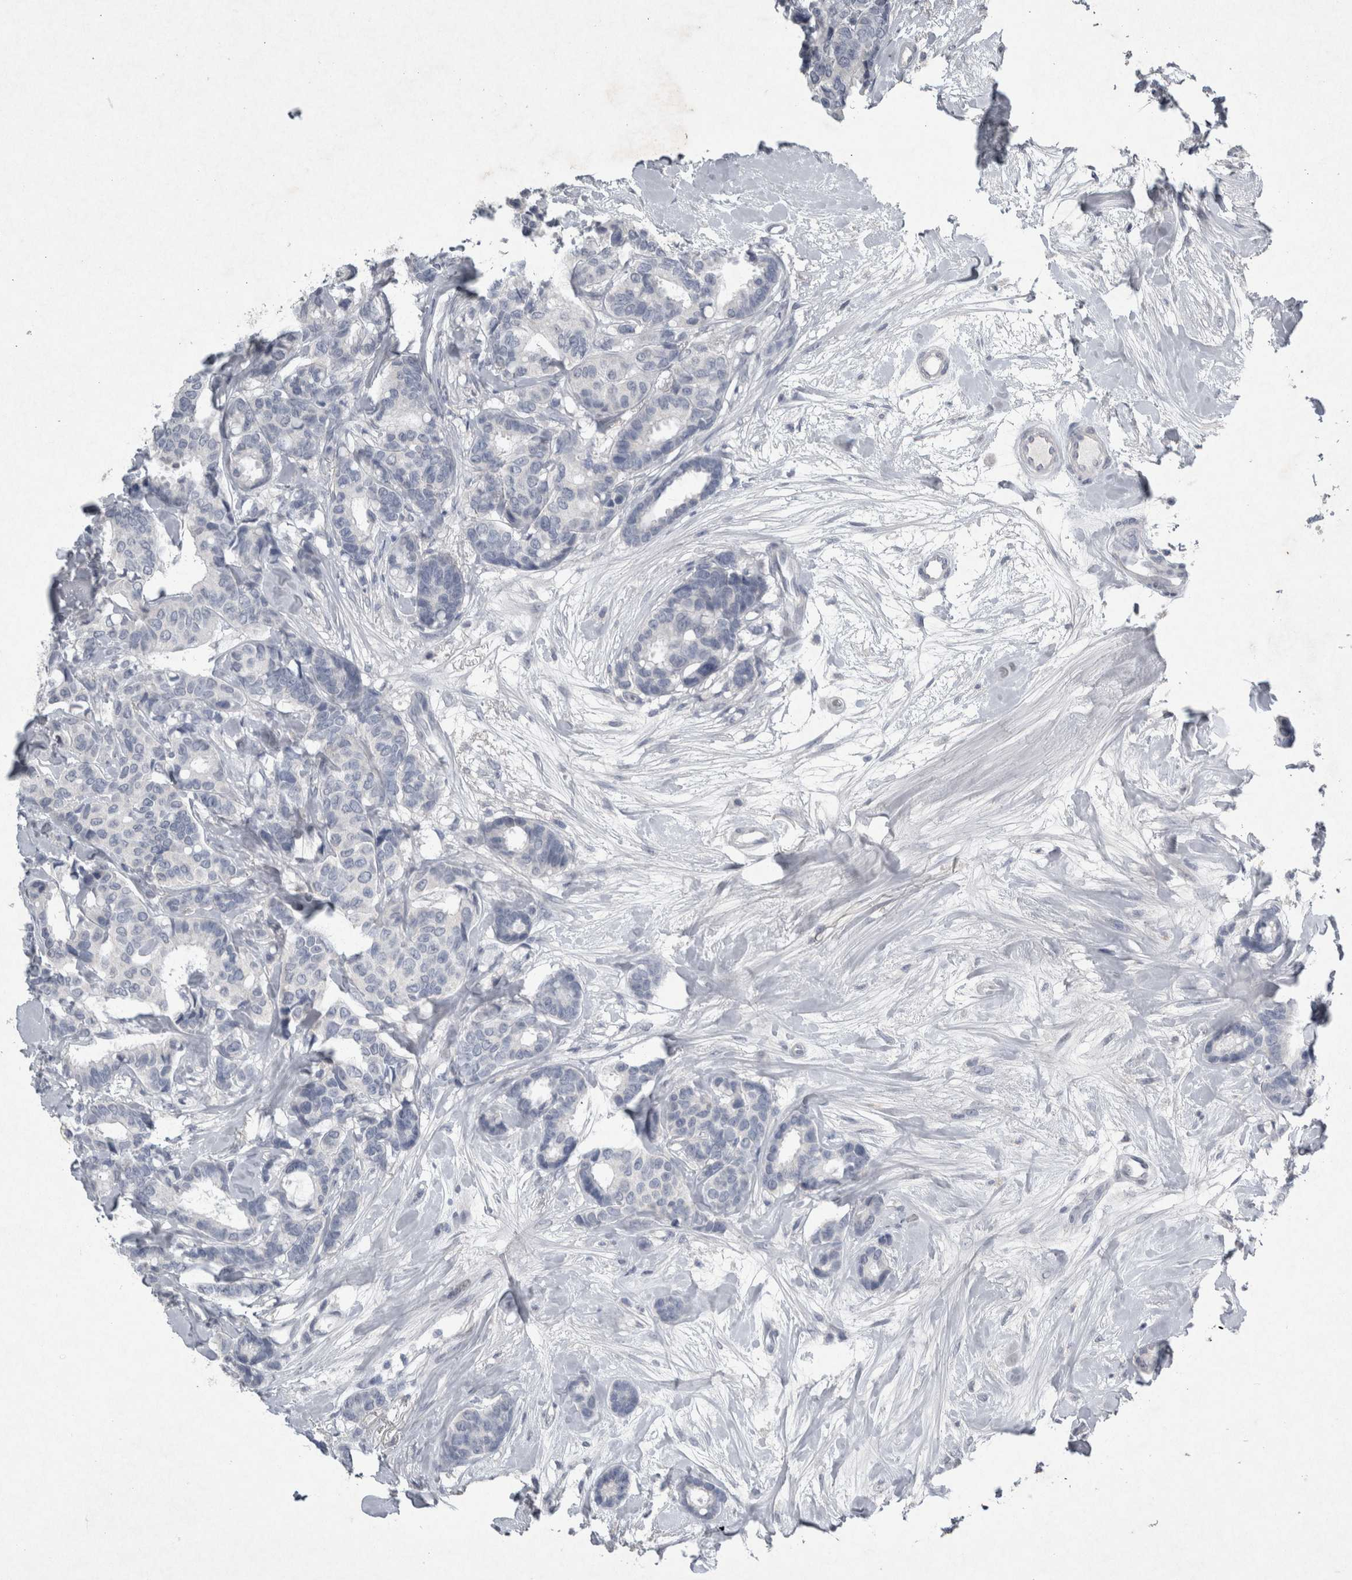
{"staining": {"intensity": "negative", "quantity": "none", "location": "none"}, "tissue": "breast cancer", "cell_type": "Tumor cells", "image_type": "cancer", "snomed": [{"axis": "morphology", "description": "Duct carcinoma"}, {"axis": "topography", "description": "Breast"}], "caption": "Protein analysis of infiltrating ductal carcinoma (breast) exhibits no significant staining in tumor cells.", "gene": "PDX1", "patient": {"sex": "female", "age": 87}}